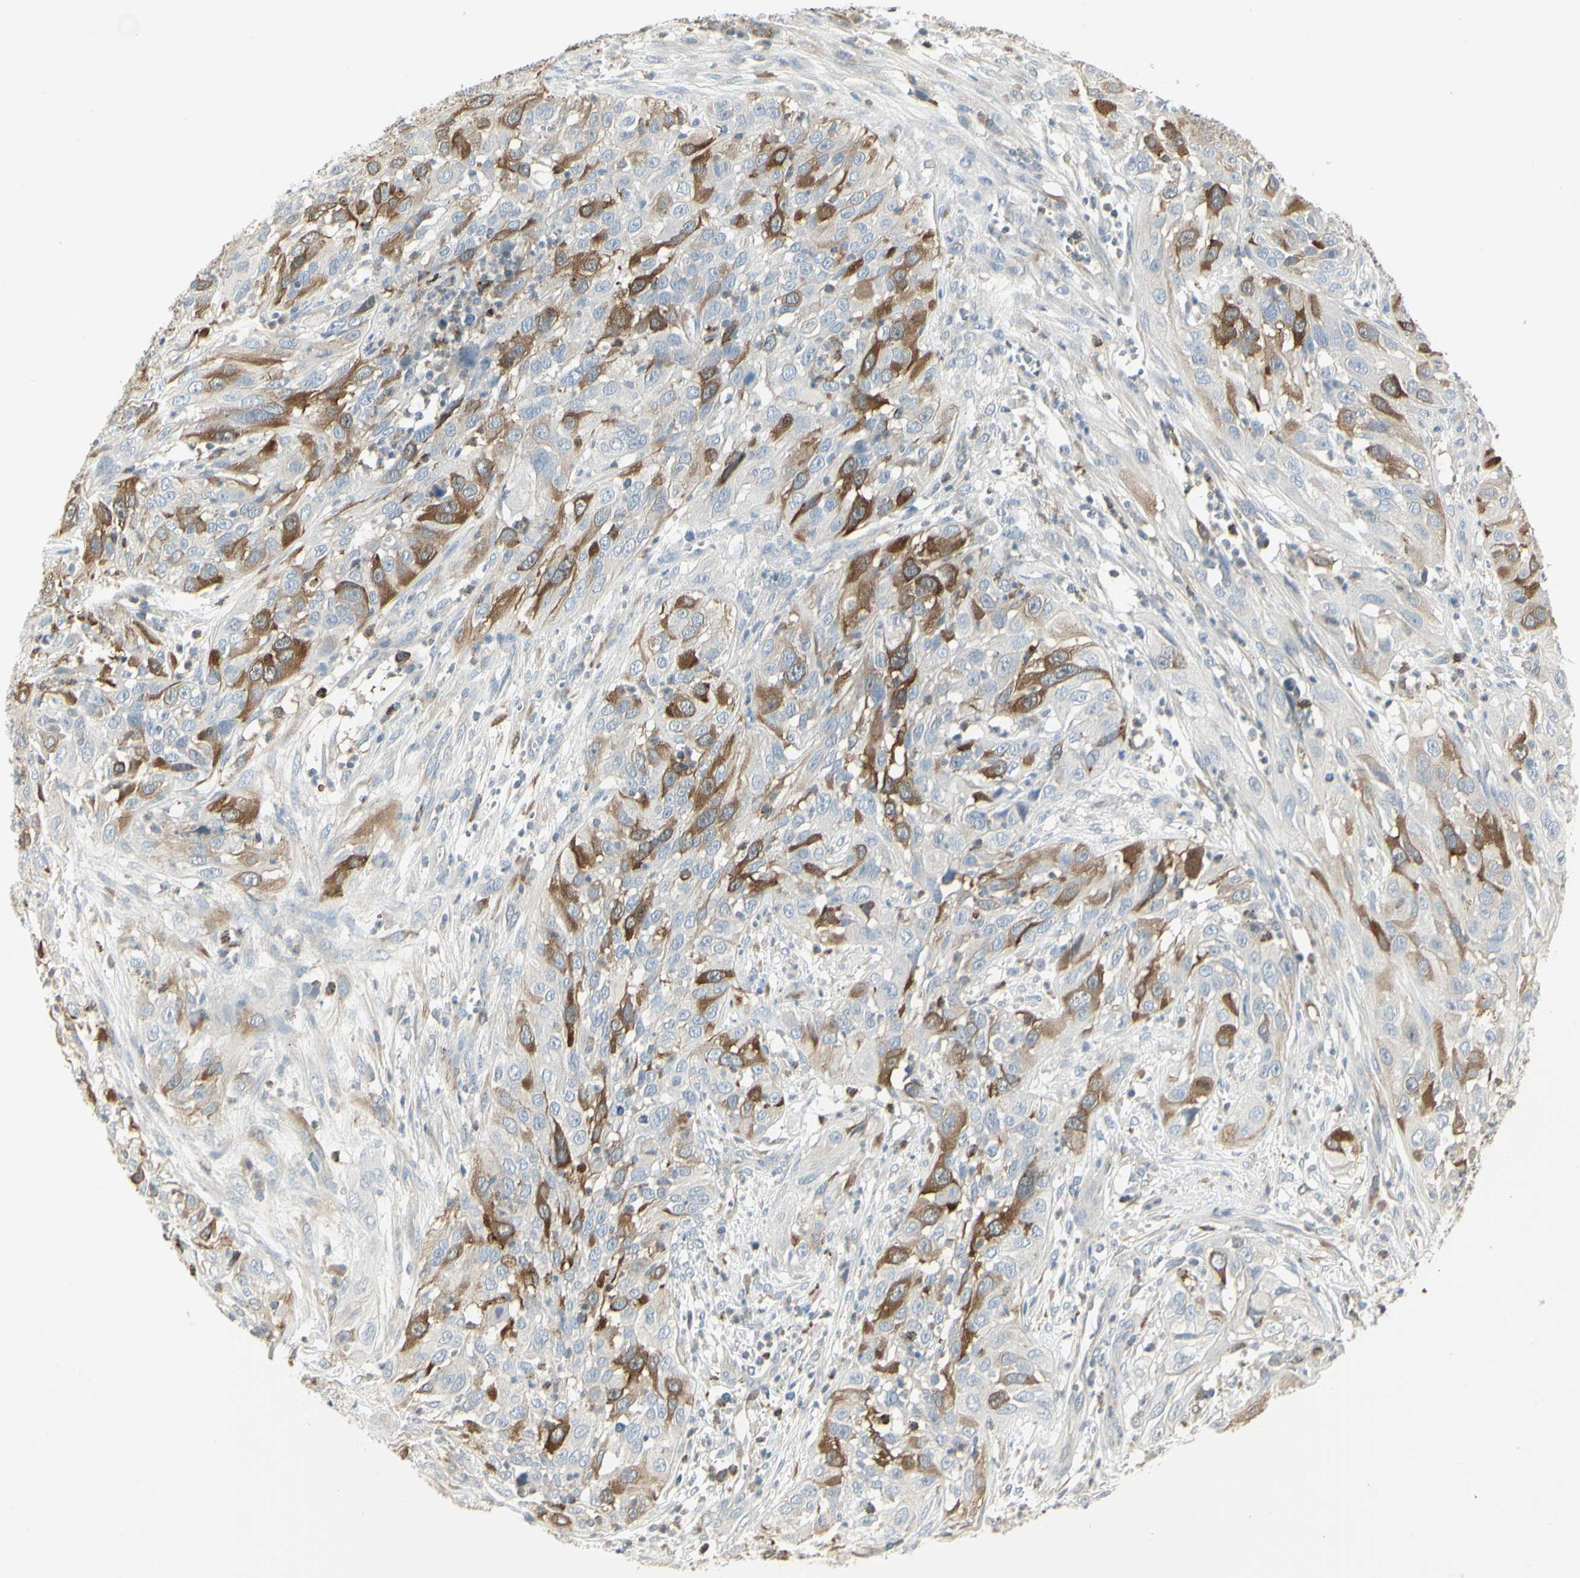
{"staining": {"intensity": "strong", "quantity": "25%-75%", "location": "cytoplasmic/membranous"}, "tissue": "cervical cancer", "cell_type": "Tumor cells", "image_type": "cancer", "snomed": [{"axis": "morphology", "description": "Squamous cell carcinoma, NOS"}, {"axis": "topography", "description": "Cervix"}], "caption": "Cervical squamous cell carcinoma was stained to show a protein in brown. There is high levels of strong cytoplasmic/membranous expression in about 25%-75% of tumor cells.", "gene": "CCNB2", "patient": {"sex": "female", "age": 32}}